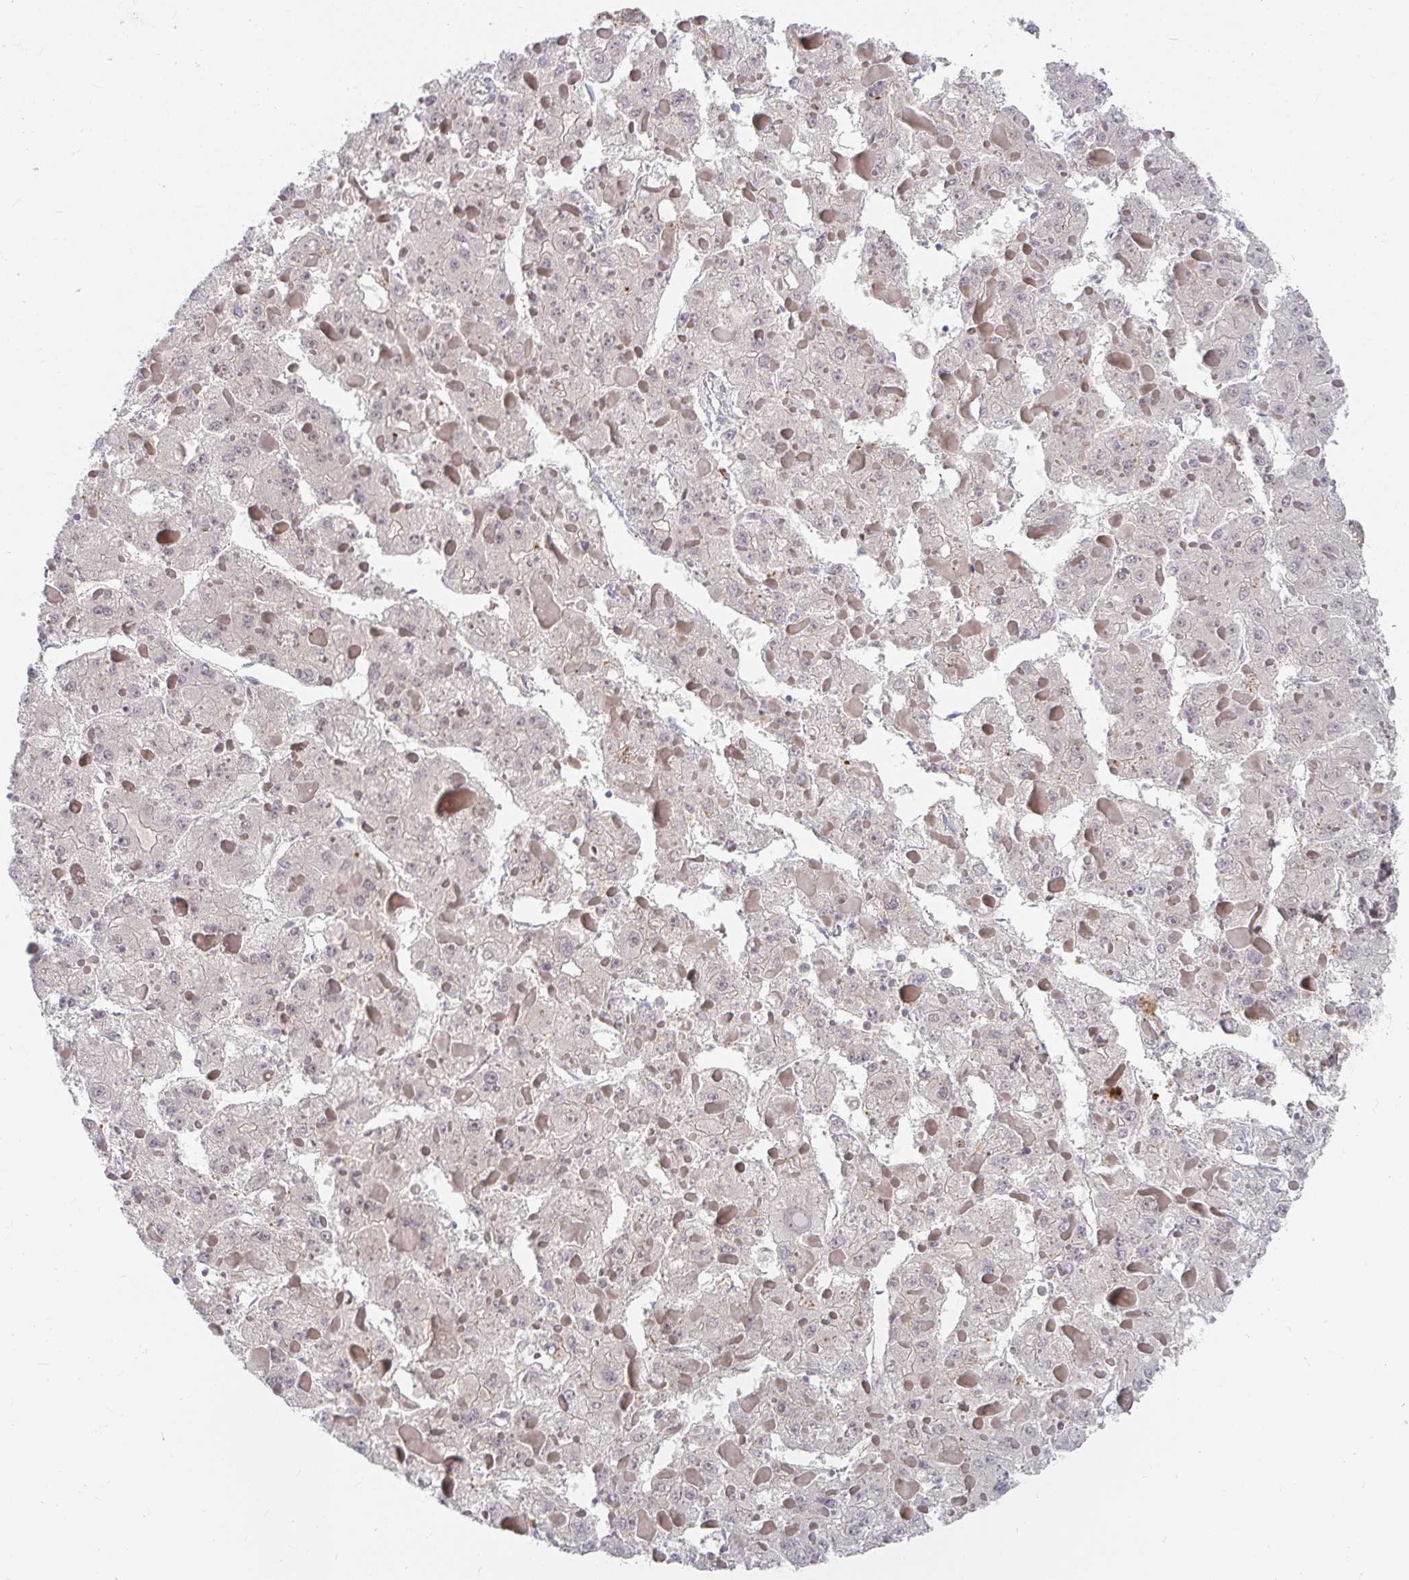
{"staining": {"intensity": "weak", "quantity": "<25%", "location": "cytoplasmic/membranous"}, "tissue": "liver cancer", "cell_type": "Tumor cells", "image_type": "cancer", "snomed": [{"axis": "morphology", "description": "Carcinoma, Hepatocellular, NOS"}, {"axis": "topography", "description": "Liver"}], "caption": "DAB (3,3'-diaminobenzidine) immunohistochemical staining of human liver cancer shows no significant staining in tumor cells.", "gene": "RCOR1", "patient": {"sex": "female", "age": 73}}